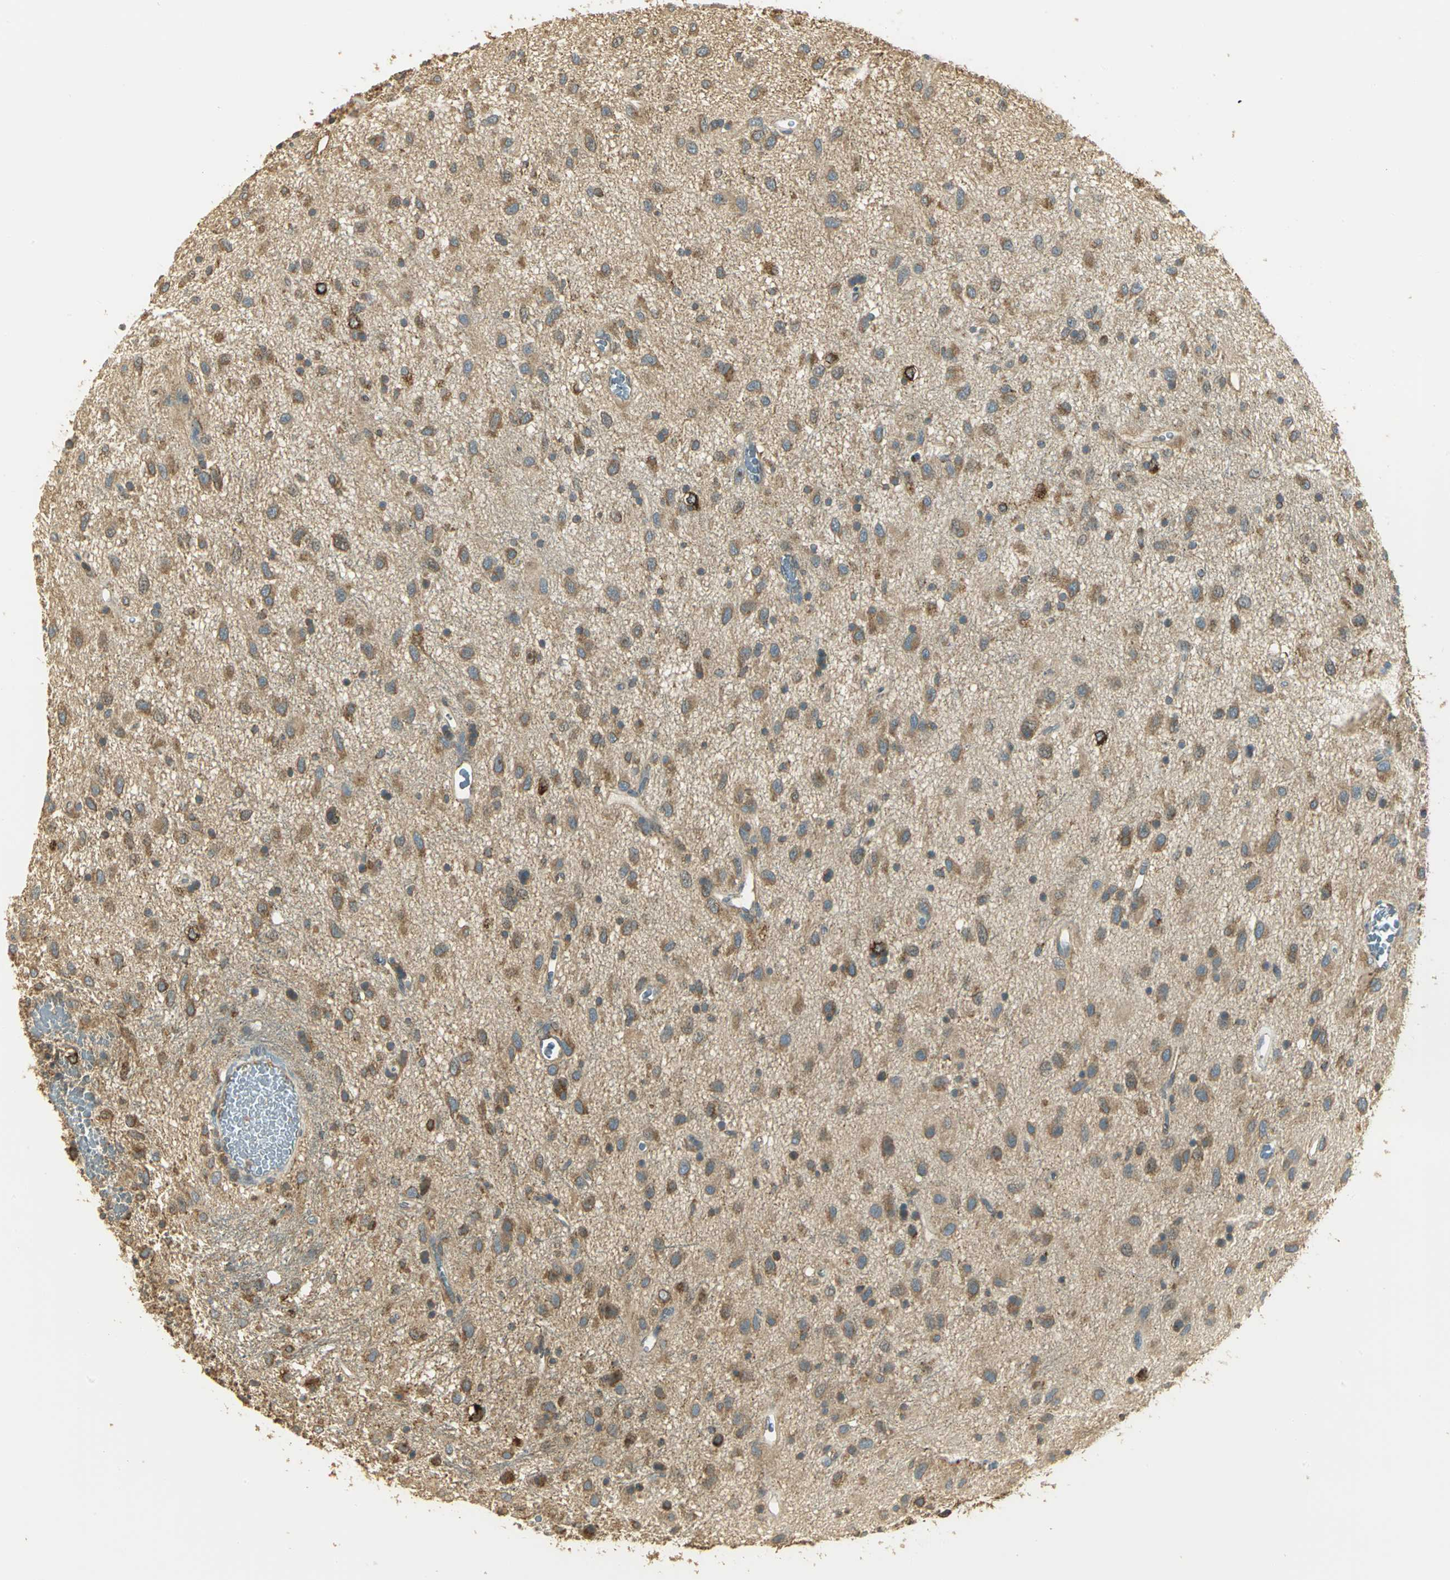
{"staining": {"intensity": "moderate", "quantity": ">75%", "location": "cytoplasmic/membranous"}, "tissue": "glioma", "cell_type": "Tumor cells", "image_type": "cancer", "snomed": [{"axis": "morphology", "description": "Glioma, malignant, Low grade"}, {"axis": "topography", "description": "Brain"}], "caption": "IHC (DAB) staining of human malignant glioma (low-grade) exhibits moderate cytoplasmic/membranous protein positivity in about >75% of tumor cells. (IHC, brightfield microscopy, high magnification).", "gene": "RARS1", "patient": {"sex": "male", "age": 77}}